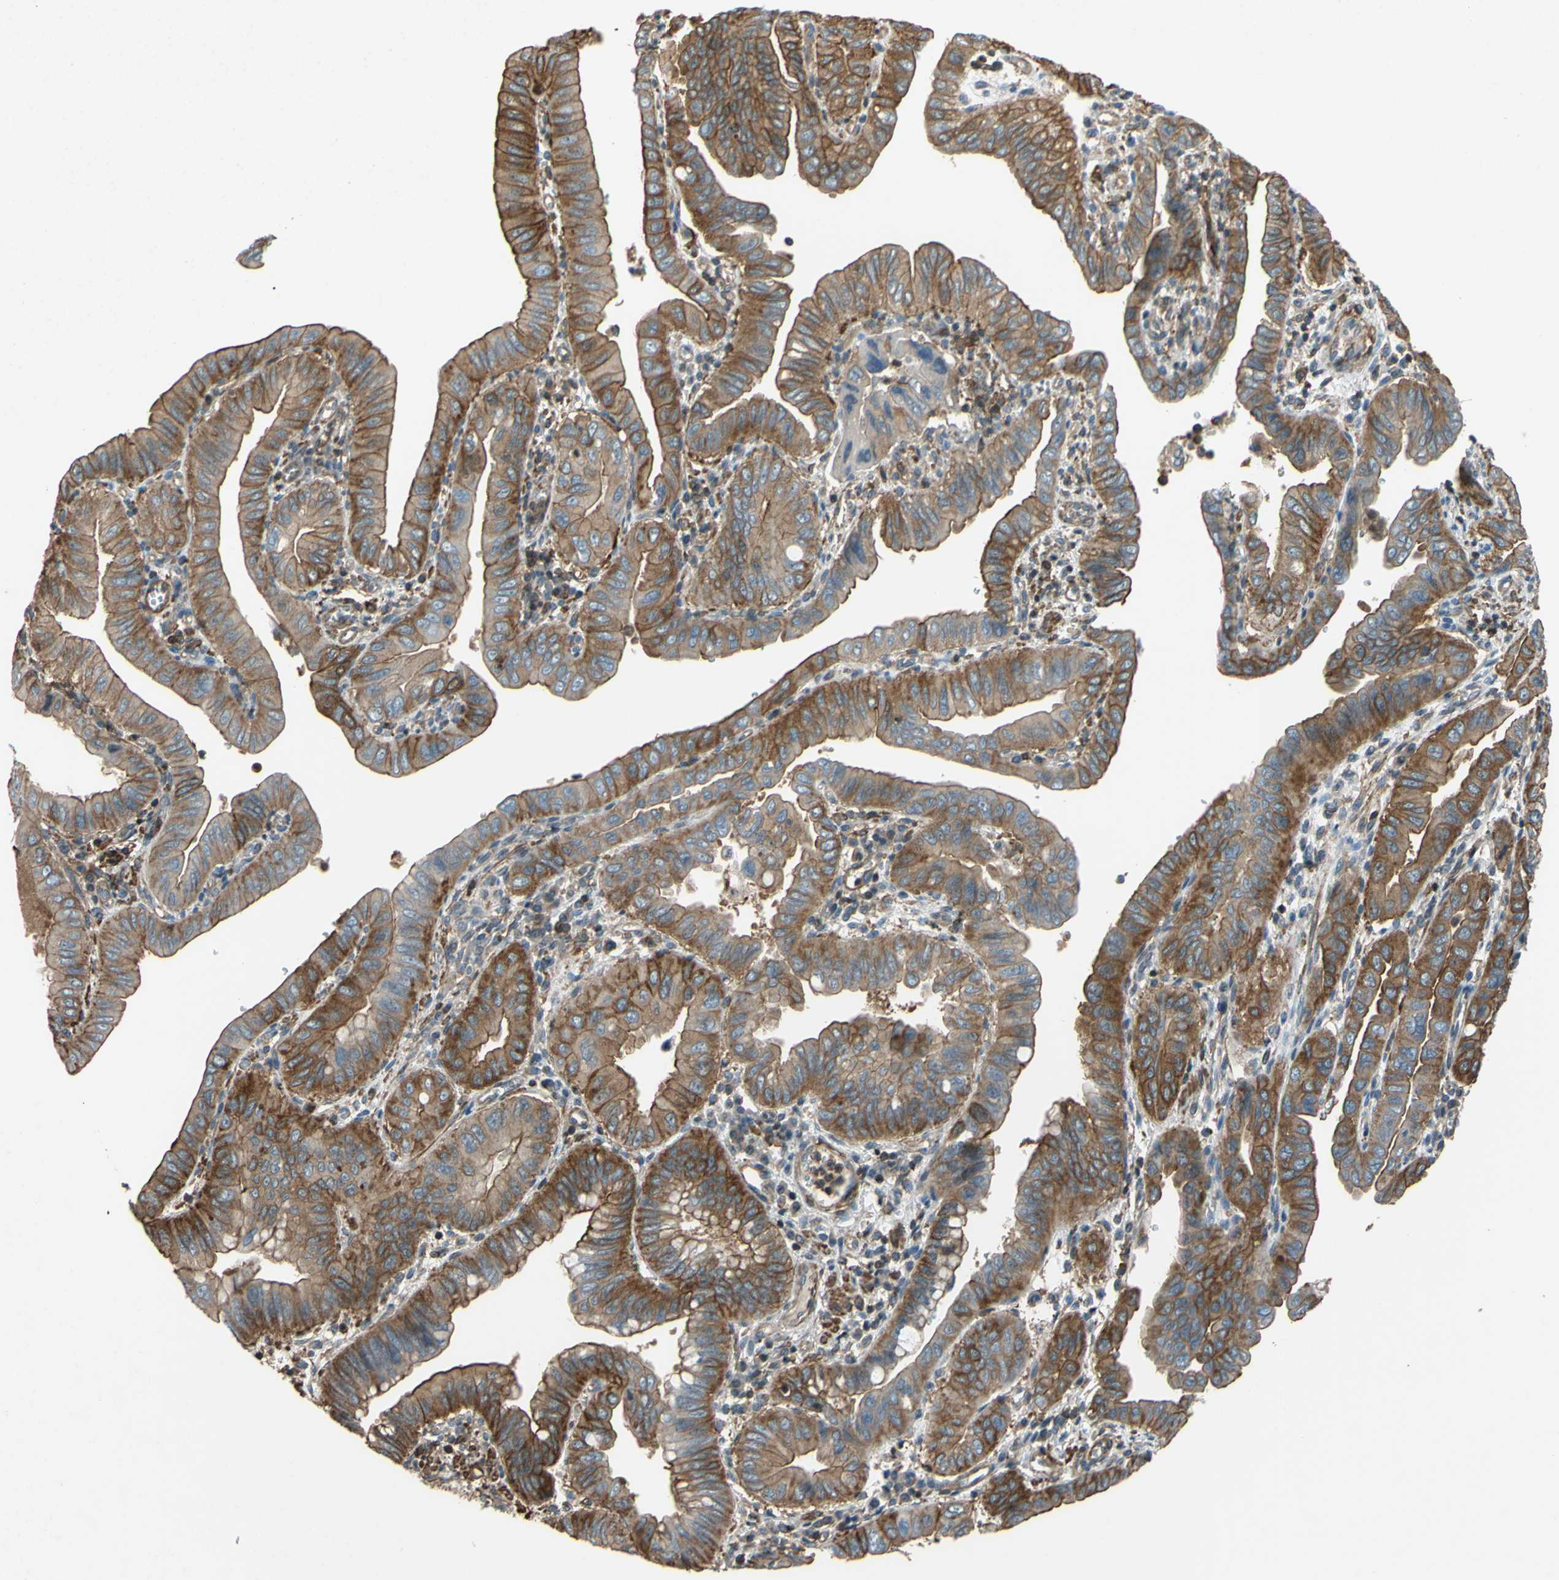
{"staining": {"intensity": "moderate", "quantity": ">75%", "location": "cytoplasmic/membranous"}, "tissue": "pancreatic cancer", "cell_type": "Tumor cells", "image_type": "cancer", "snomed": [{"axis": "morphology", "description": "Normal tissue, NOS"}, {"axis": "topography", "description": "Lymph node"}], "caption": "Pancreatic cancer tissue shows moderate cytoplasmic/membranous positivity in about >75% of tumor cells, visualized by immunohistochemistry. The staining was performed using DAB, with brown indicating positive protein expression. Nuclei are stained blue with hematoxylin.", "gene": "ADD3", "patient": {"sex": "male", "age": 50}}